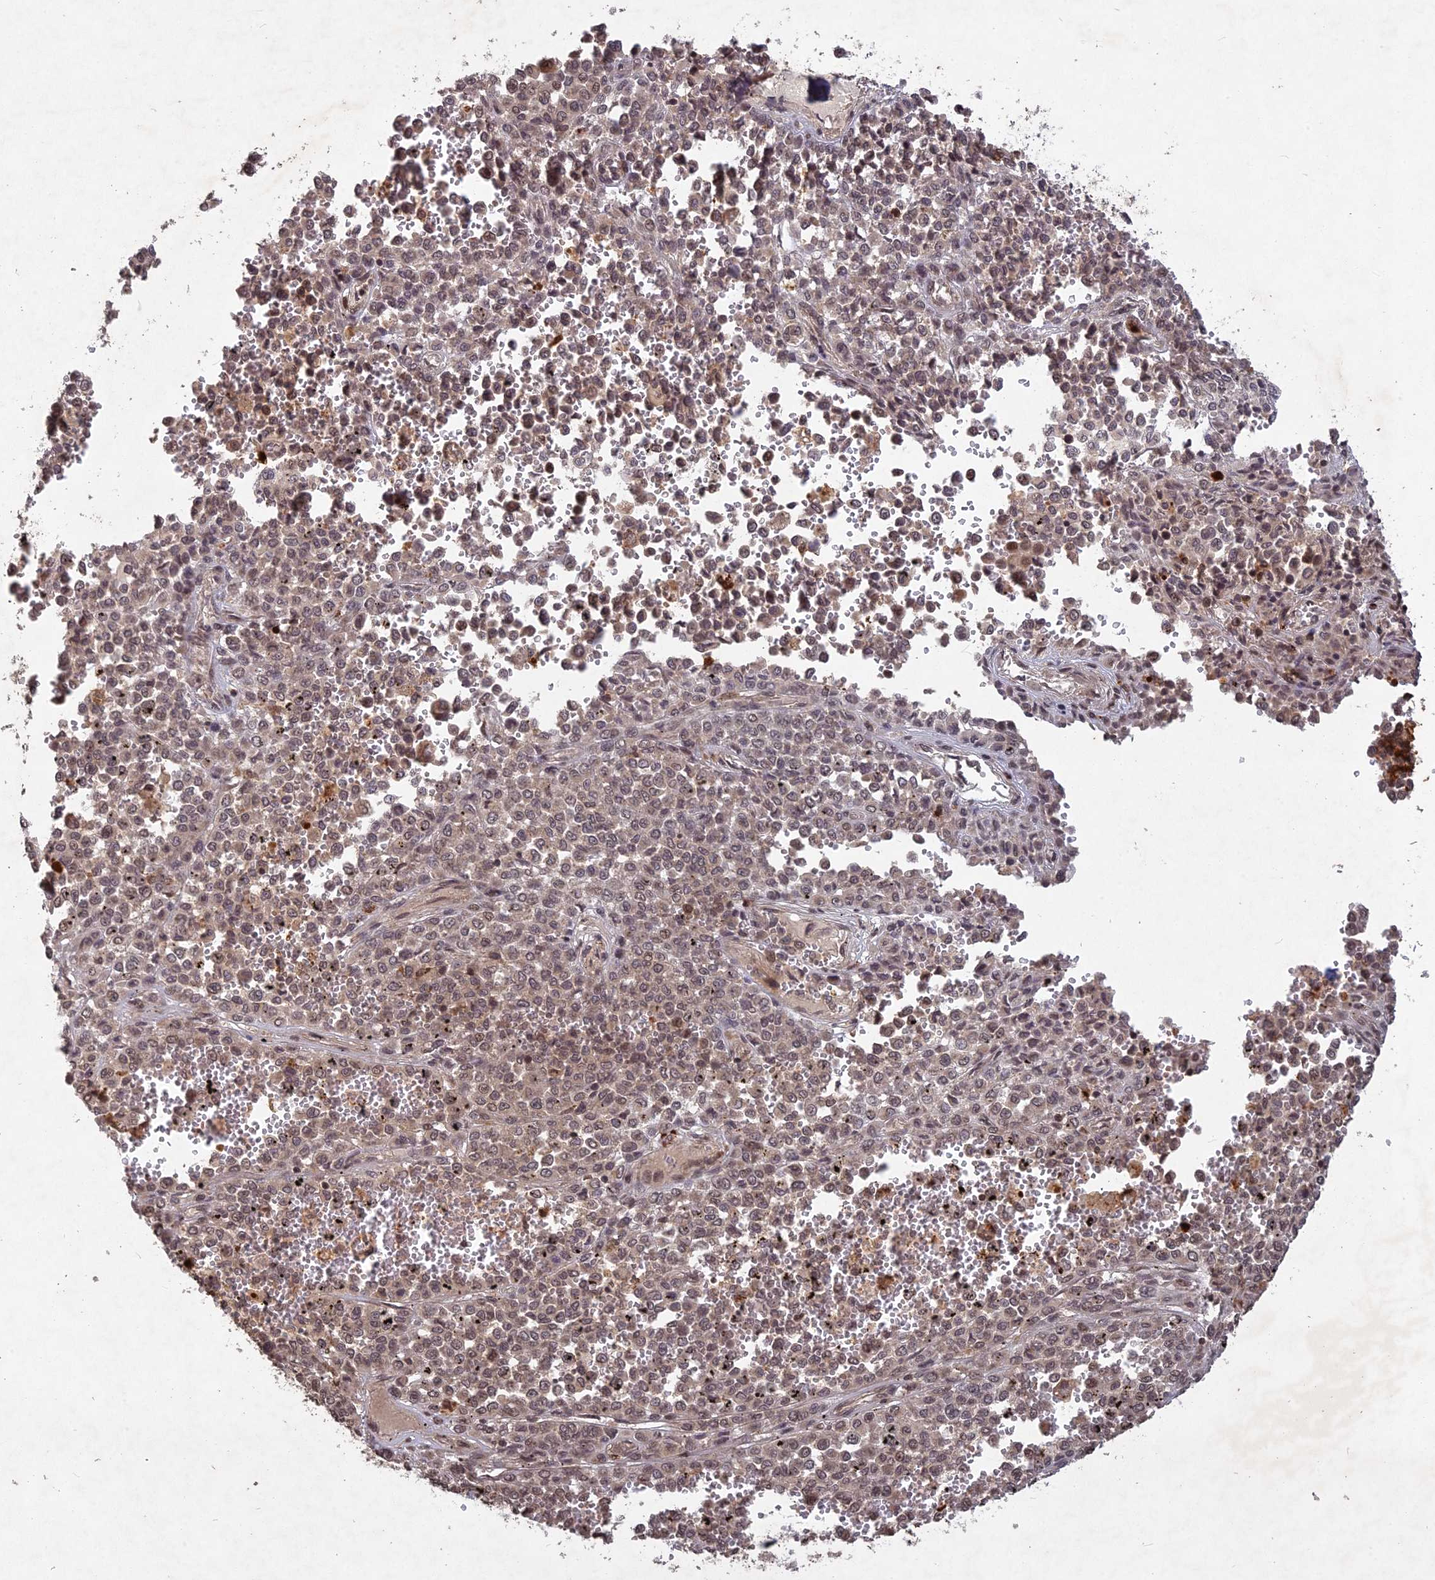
{"staining": {"intensity": "weak", "quantity": ">75%", "location": "nuclear"}, "tissue": "melanoma", "cell_type": "Tumor cells", "image_type": "cancer", "snomed": [{"axis": "morphology", "description": "Malignant melanoma, Metastatic site"}, {"axis": "topography", "description": "Pancreas"}], "caption": "Melanoma stained with a brown dye demonstrates weak nuclear positive staining in approximately >75% of tumor cells.", "gene": "SRMS", "patient": {"sex": "female", "age": 30}}